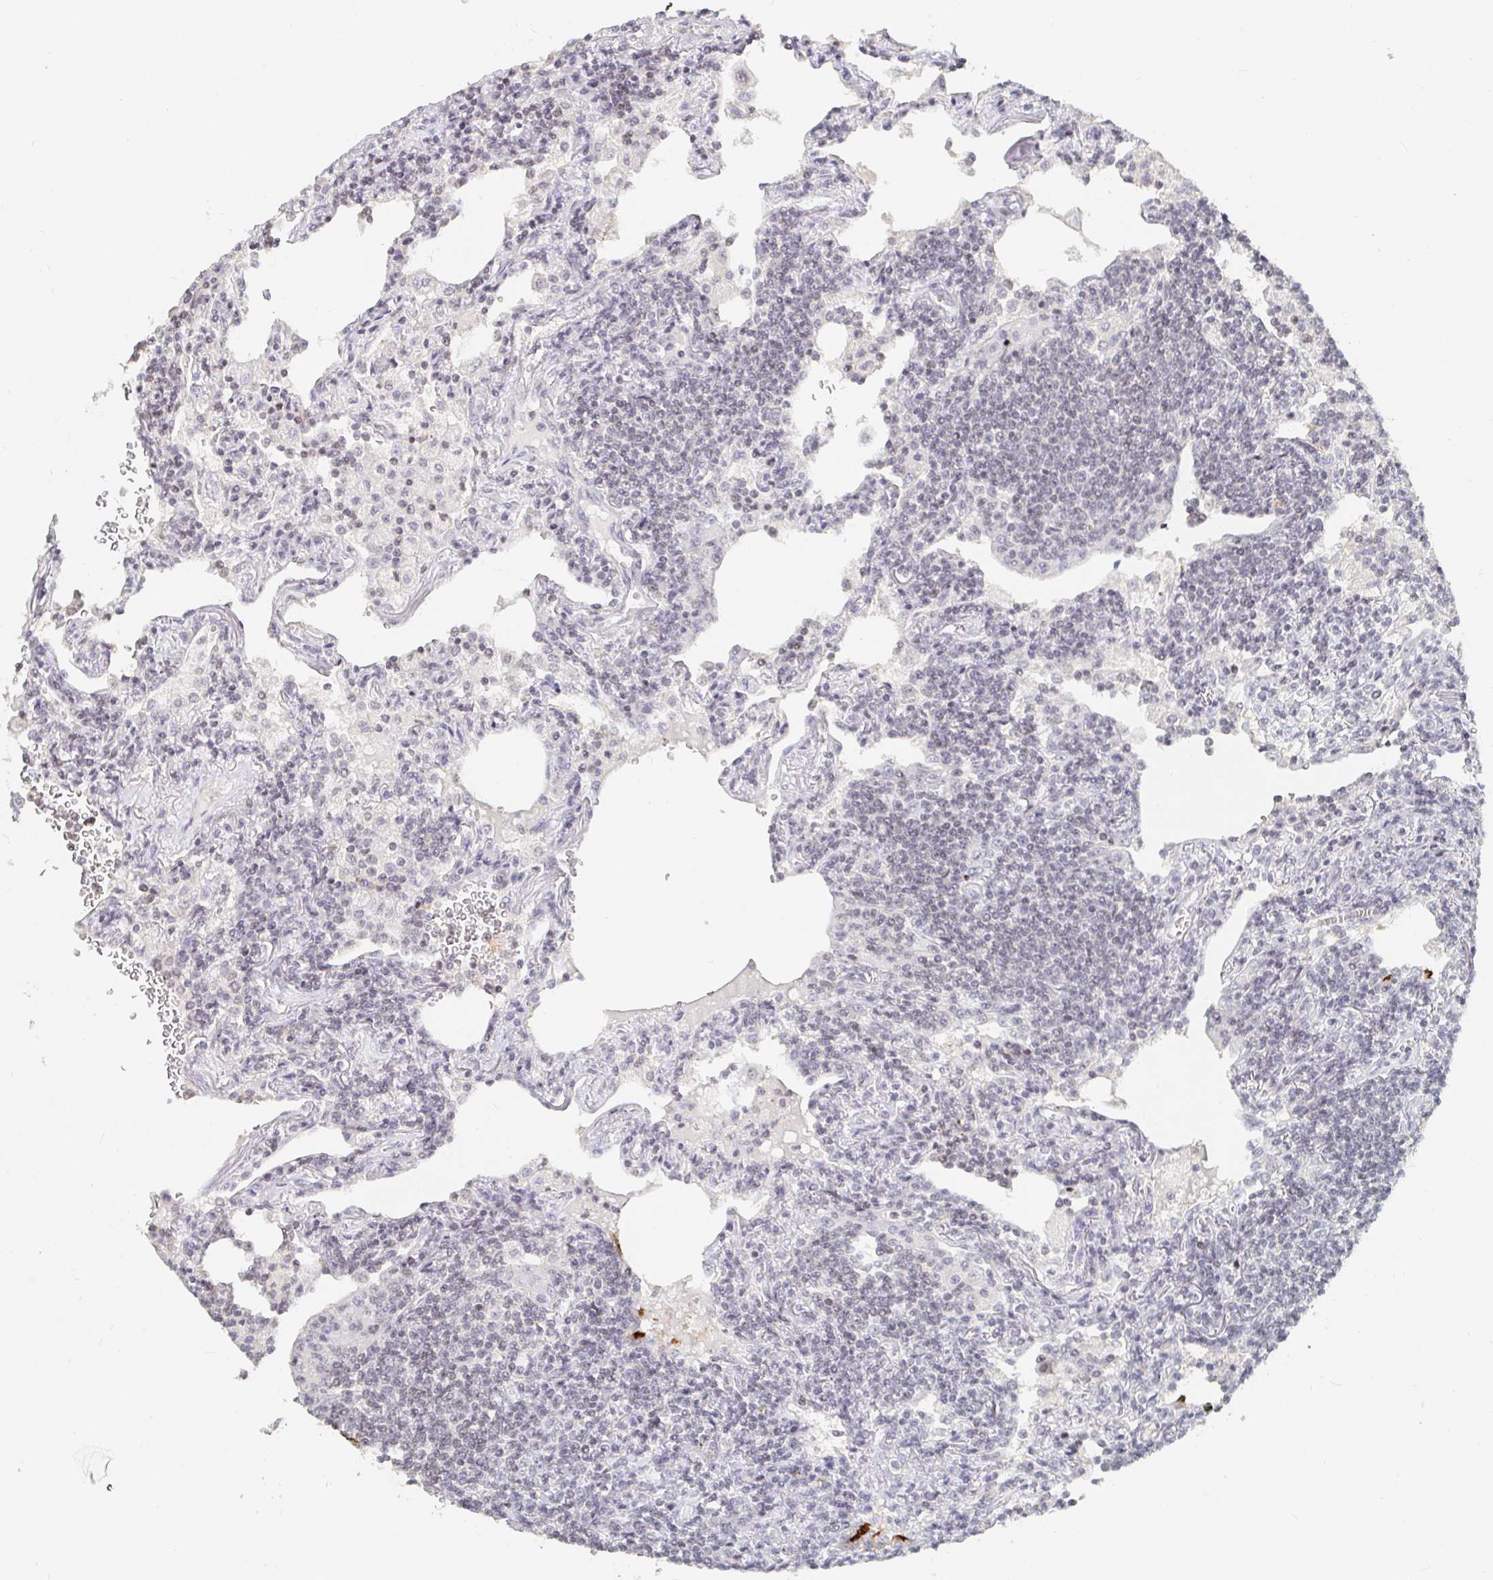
{"staining": {"intensity": "negative", "quantity": "none", "location": "none"}, "tissue": "lymphoma", "cell_type": "Tumor cells", "image_type": "cancer", "snomed": [{"axis": "morphology", "description": "Malignant lymphoma, non-Hodgkin's type, Low grade"}, {"axis": "topography", "description": "Lung"}], "caption": "Tumor cells show no significant staining in low-grade malignant lymphoma, non-Hodgkin's type.", "gene": "NME9", "patient": {"sex": "female", "age": 71}}